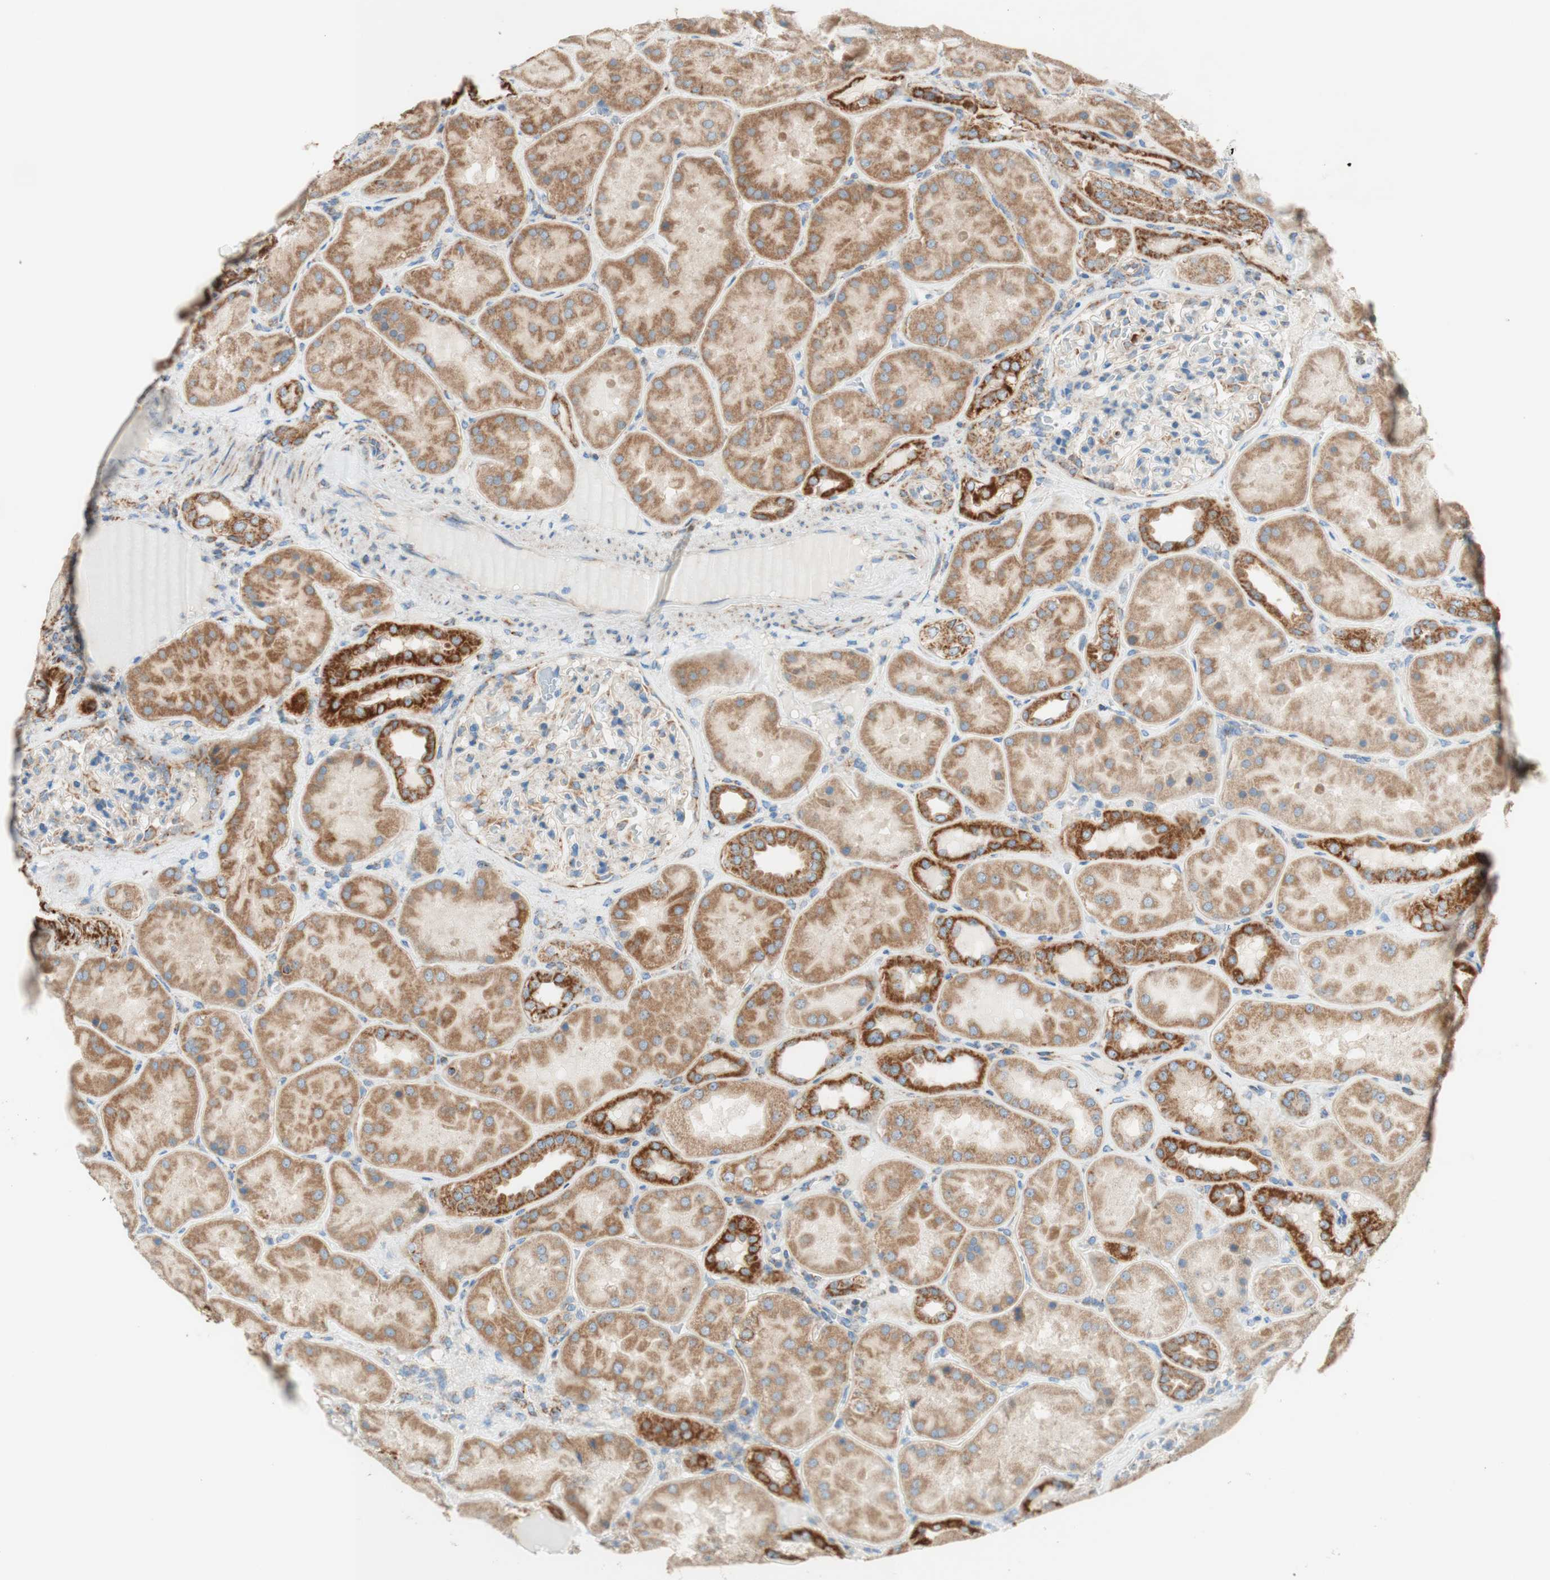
{"staining": {"intensity": "weak", "quantity": "25%-75%", "location": "cytoplasmic/membranous"}, "tissue": "kidney", "cell_type": "Cells in glomeruli", "image_type": "normal", "snomed": [{"axis": "morphology", "description": "Normal tissue, NOS"}, {"axis": "topography", "description": "Kidney"}], "caption": "A high-resolution histopathology image shows immunohistochemistry (IHC) staining of normal kidney, which shows weak cytoplasmic/membranous staining in approximately 25%-75% of cells in glomeruli.", "gene": "TOMM20", "patient": {"sex": "female", "age": 56}}